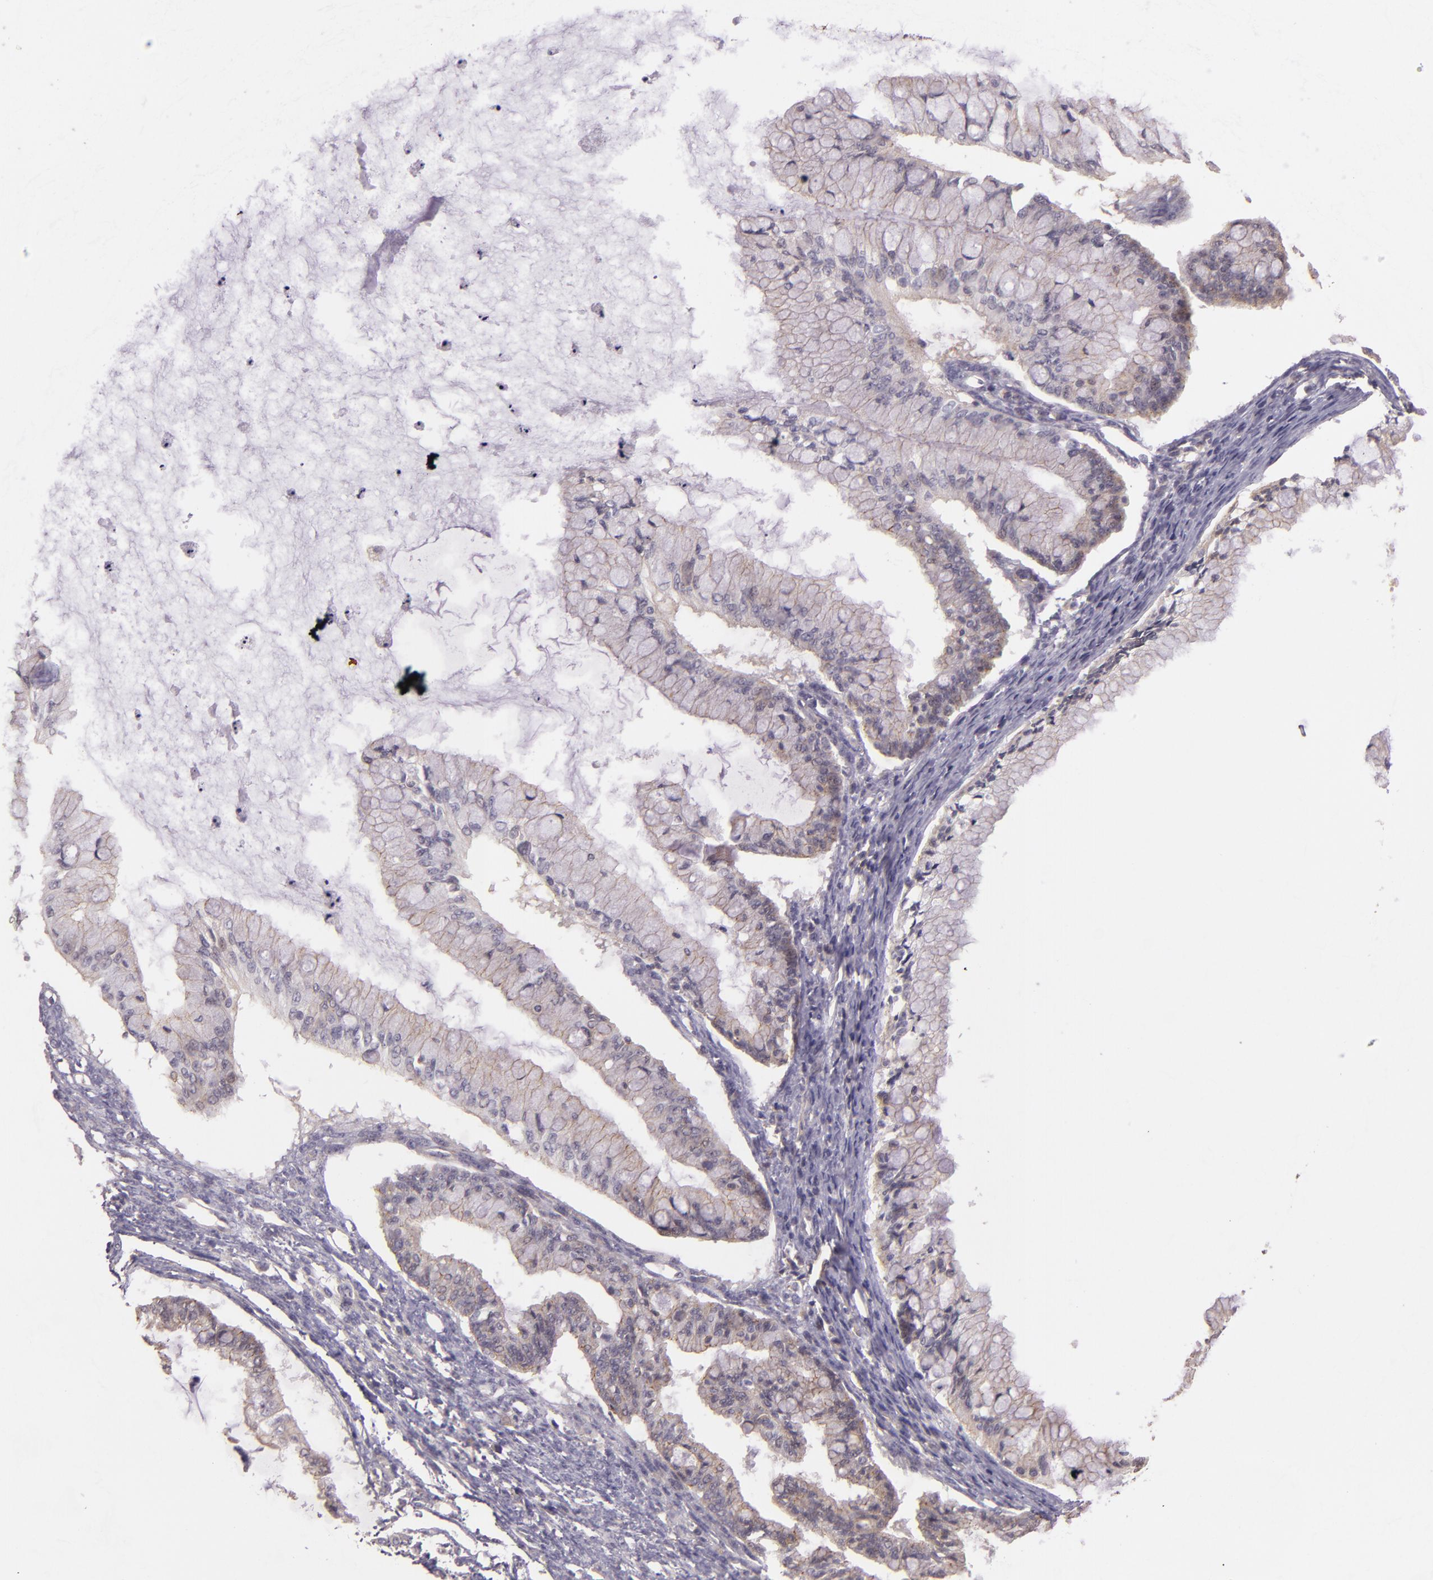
{"staining": {"intensity": "weak", "quantity": "25%-75%", "location": "cytoplasmic/membranous"}, "tissue": "ovarian cancer", "cell_type": "Tumor cells", "image_type": "cancer", "snomed": [{"axis": "morphology", "description": "Cystadenocarcinoma, mucinous, NOS"}, {"axis": "topography", "description": "Ovary"}], "caption": "High-magnification brightfield microscopy of ovarian cancer stained with DAB (3,3'-diaminobenzidine) (brown) and counterstained with hematoxylin (blue). tumor cells exhibit weak cytoplasmic/membranous expression is seen in about25%-75% of cells. (Brightfield microscopy of DAB IHC at high magnification).", "gene": "ARMH4", "patient": {"sex": "female", "age": 57}}